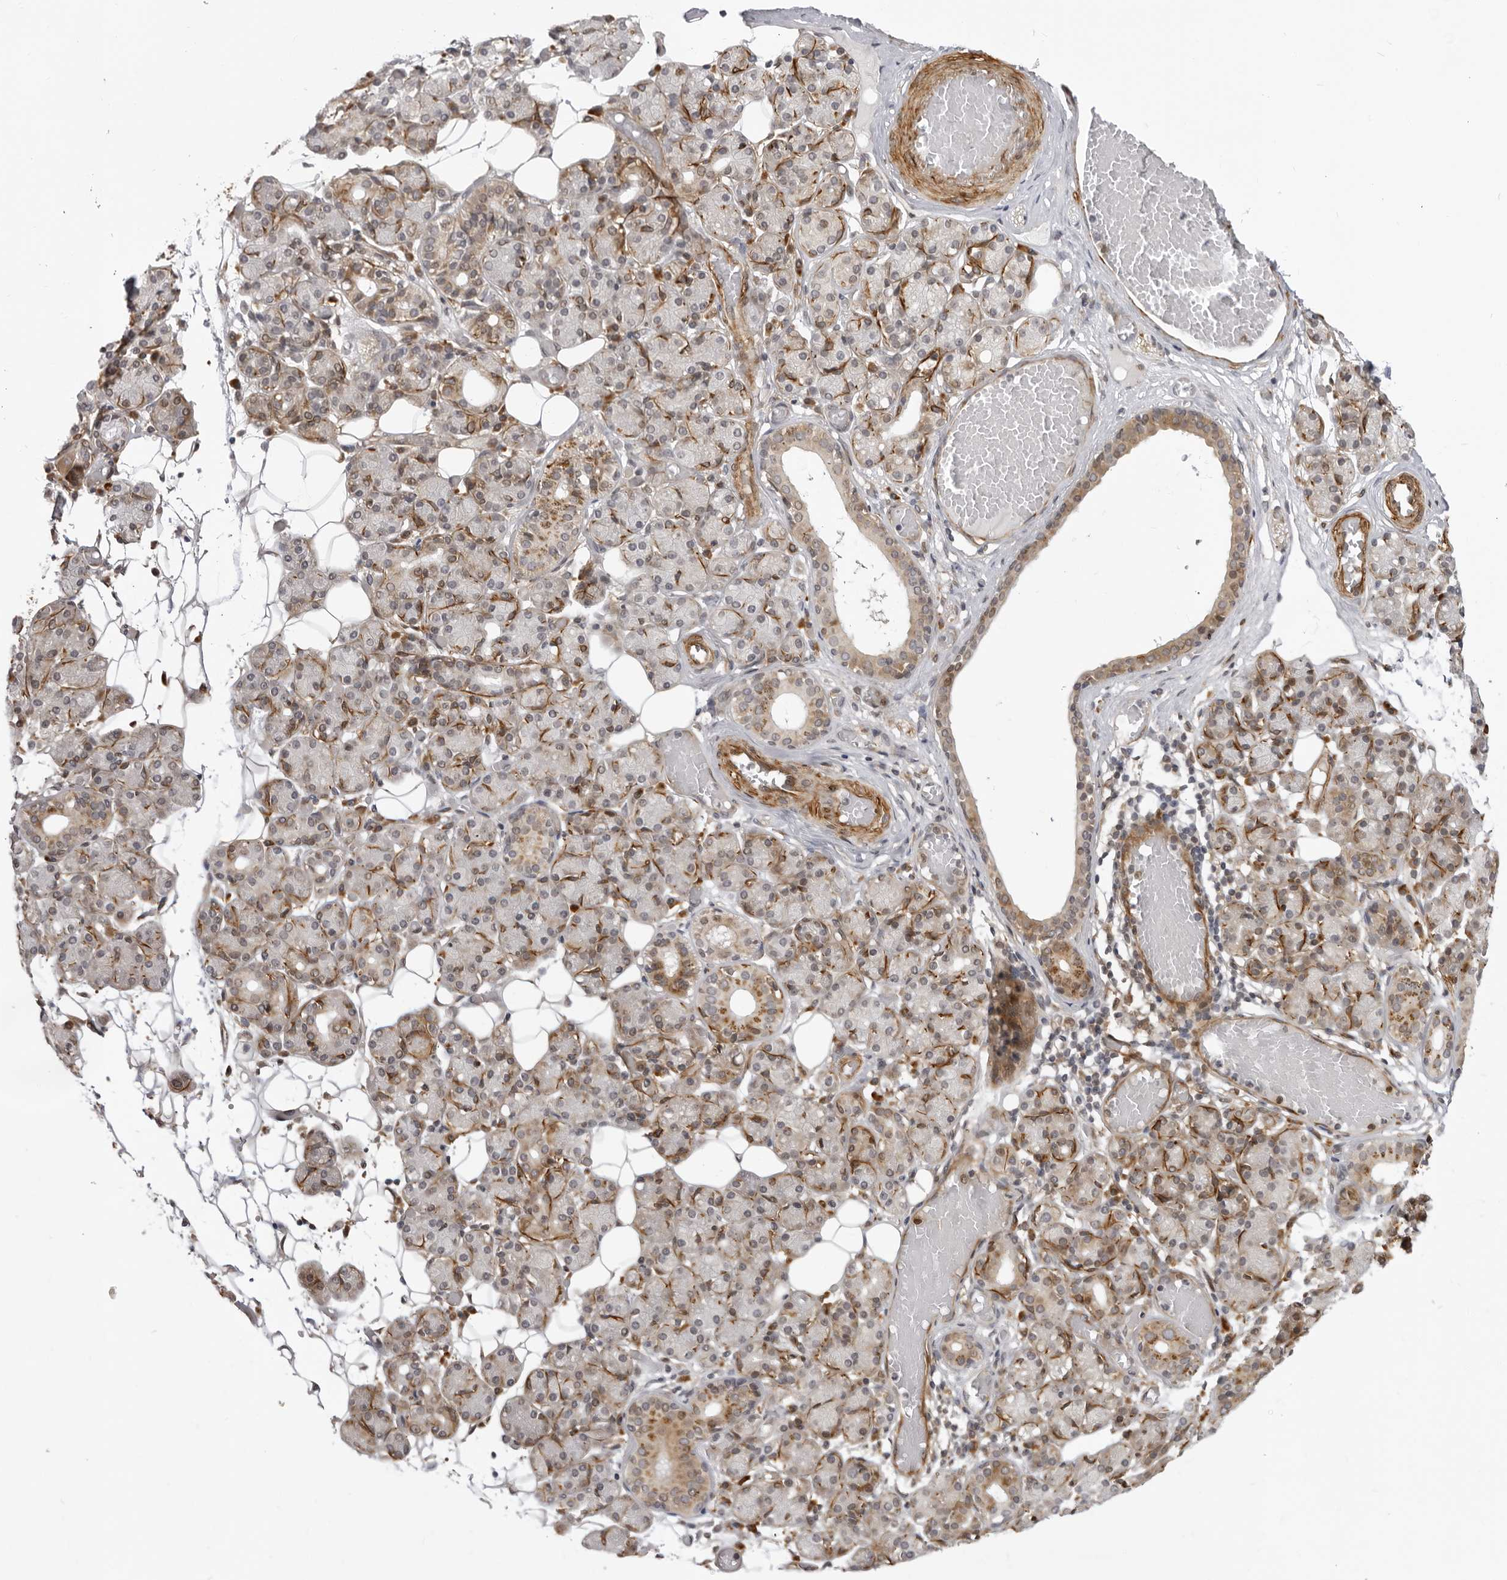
{"staining": {"intensity": "moderate", "quantity": "25%-75%", "location": "cytoplasmic/membranous"}, "tissue": "salivary gland", "cell_type": "Glandular cells", "image_type": "normal", "snomed": [{"axis": "morphology", "description": "Normal tissue, NOS"}, {"axis": "topography", "description": "Salivary gland"}], "caption": "Salivary gland was stained to show a protein in brown. There is medium levels of moderate cytoplasmic/membranous expression in approximately 25%-75% of glandular cells. (Brightfield microscopy of DAB IHC at high magnification).", "gene": "SRGAP2", "patient": {"sex": "male", "age": 63}}